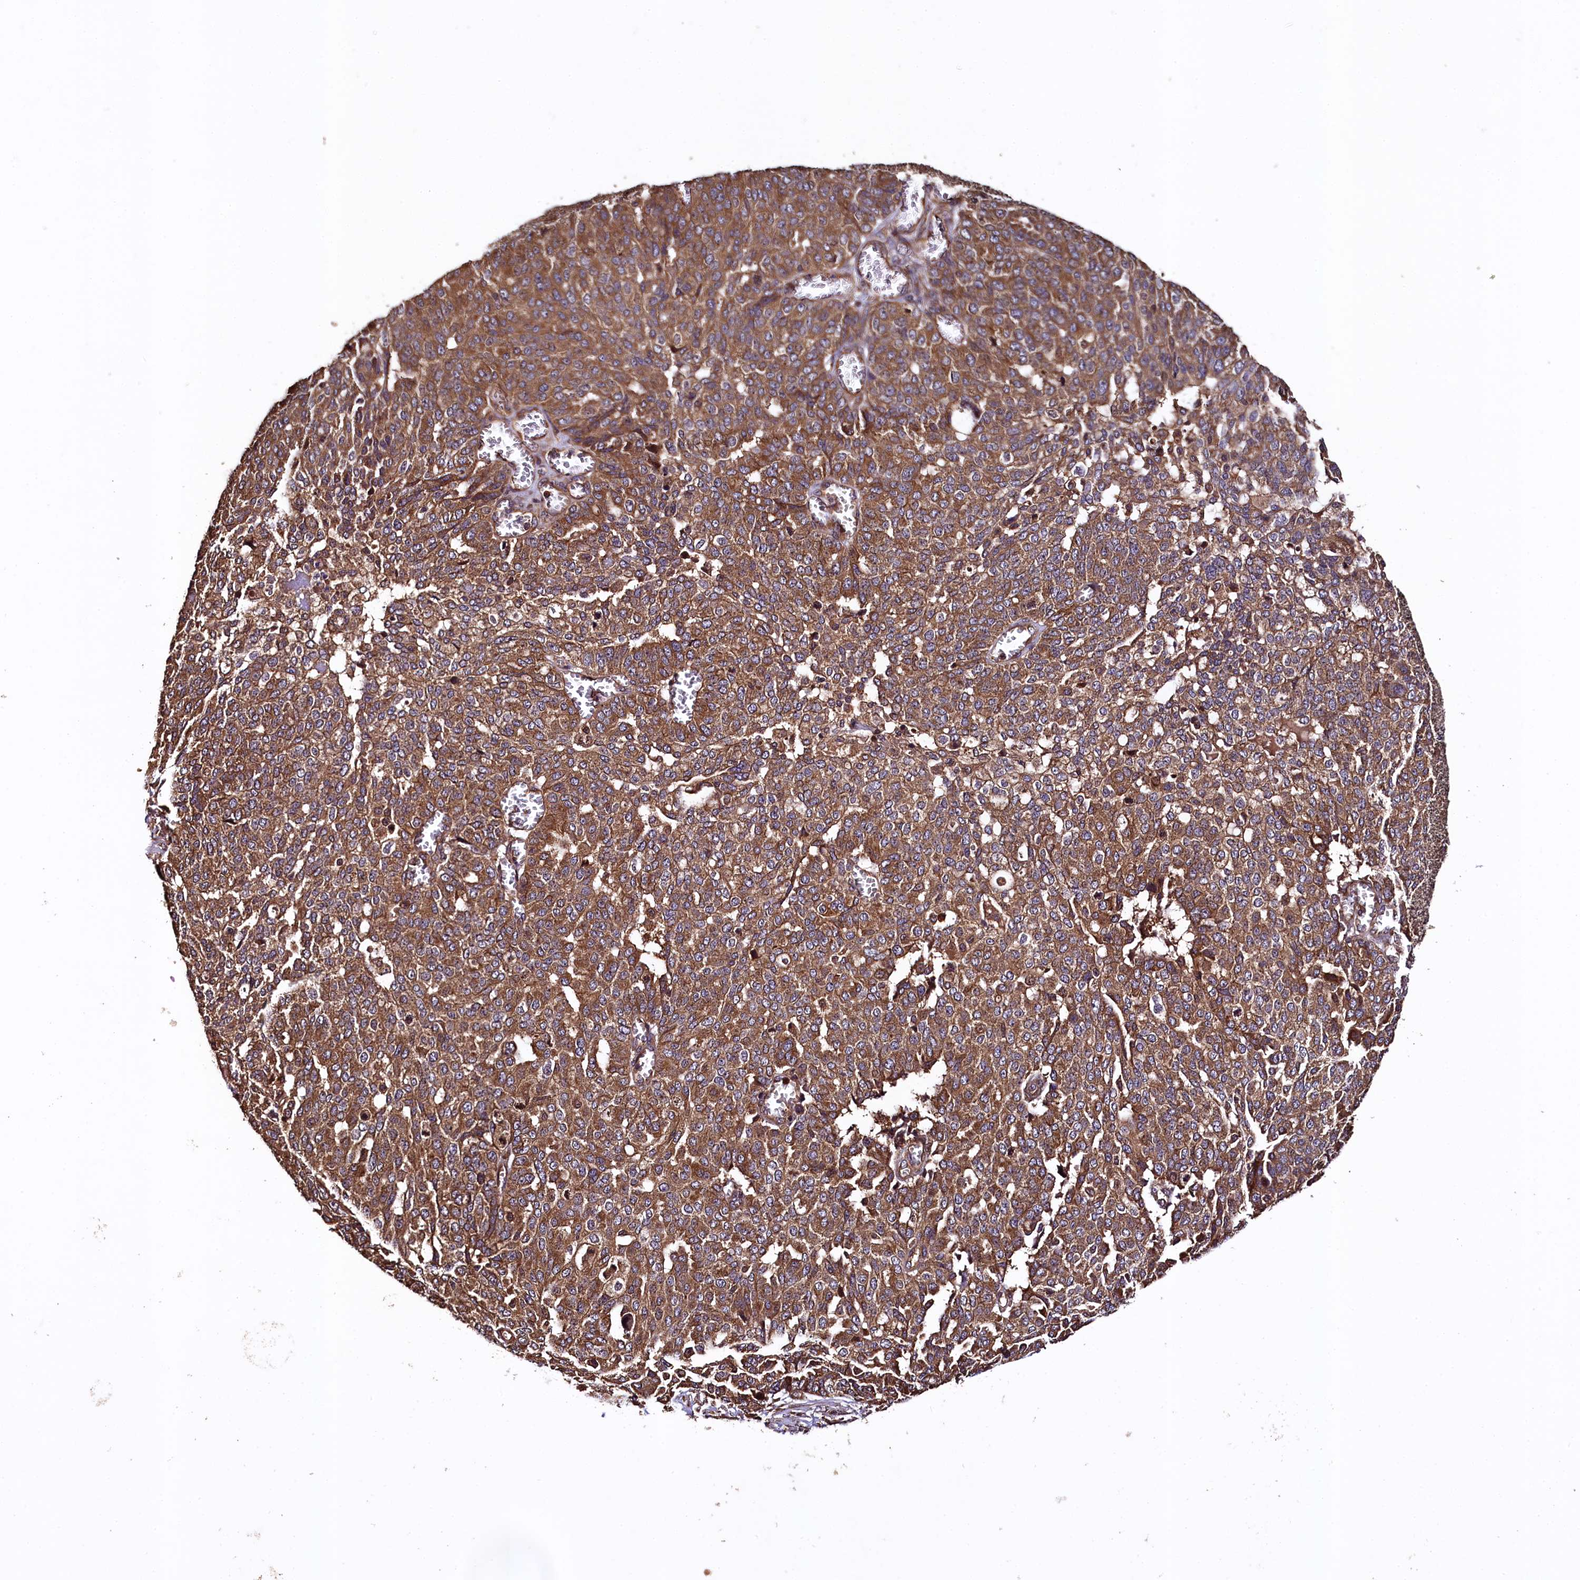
{"staining": {"intensity": "moderate", "quantity": ">75%", "location": "cytoplasmic/membranous"}, "tissue": "ovarian cancer", "cell_type": "Tumor cells", "image_type": "cancer", "snomed": [{"axis": "morphology", "description": "Cystadenocarcinoma, serous, NOS"}, {"axis": "topography", "description": "Soft tissue"}, {"axis": "topography", "description": "Ovary"}], "caption": "Protein staining of serous cystadenocarcinoma (ovarian) tissue reveals moderate cytoplasmic/membranous staining in approximately >75% of tumor cells.", "gene": "KLC2", "patient": {"sex": "female", "age": 57}}